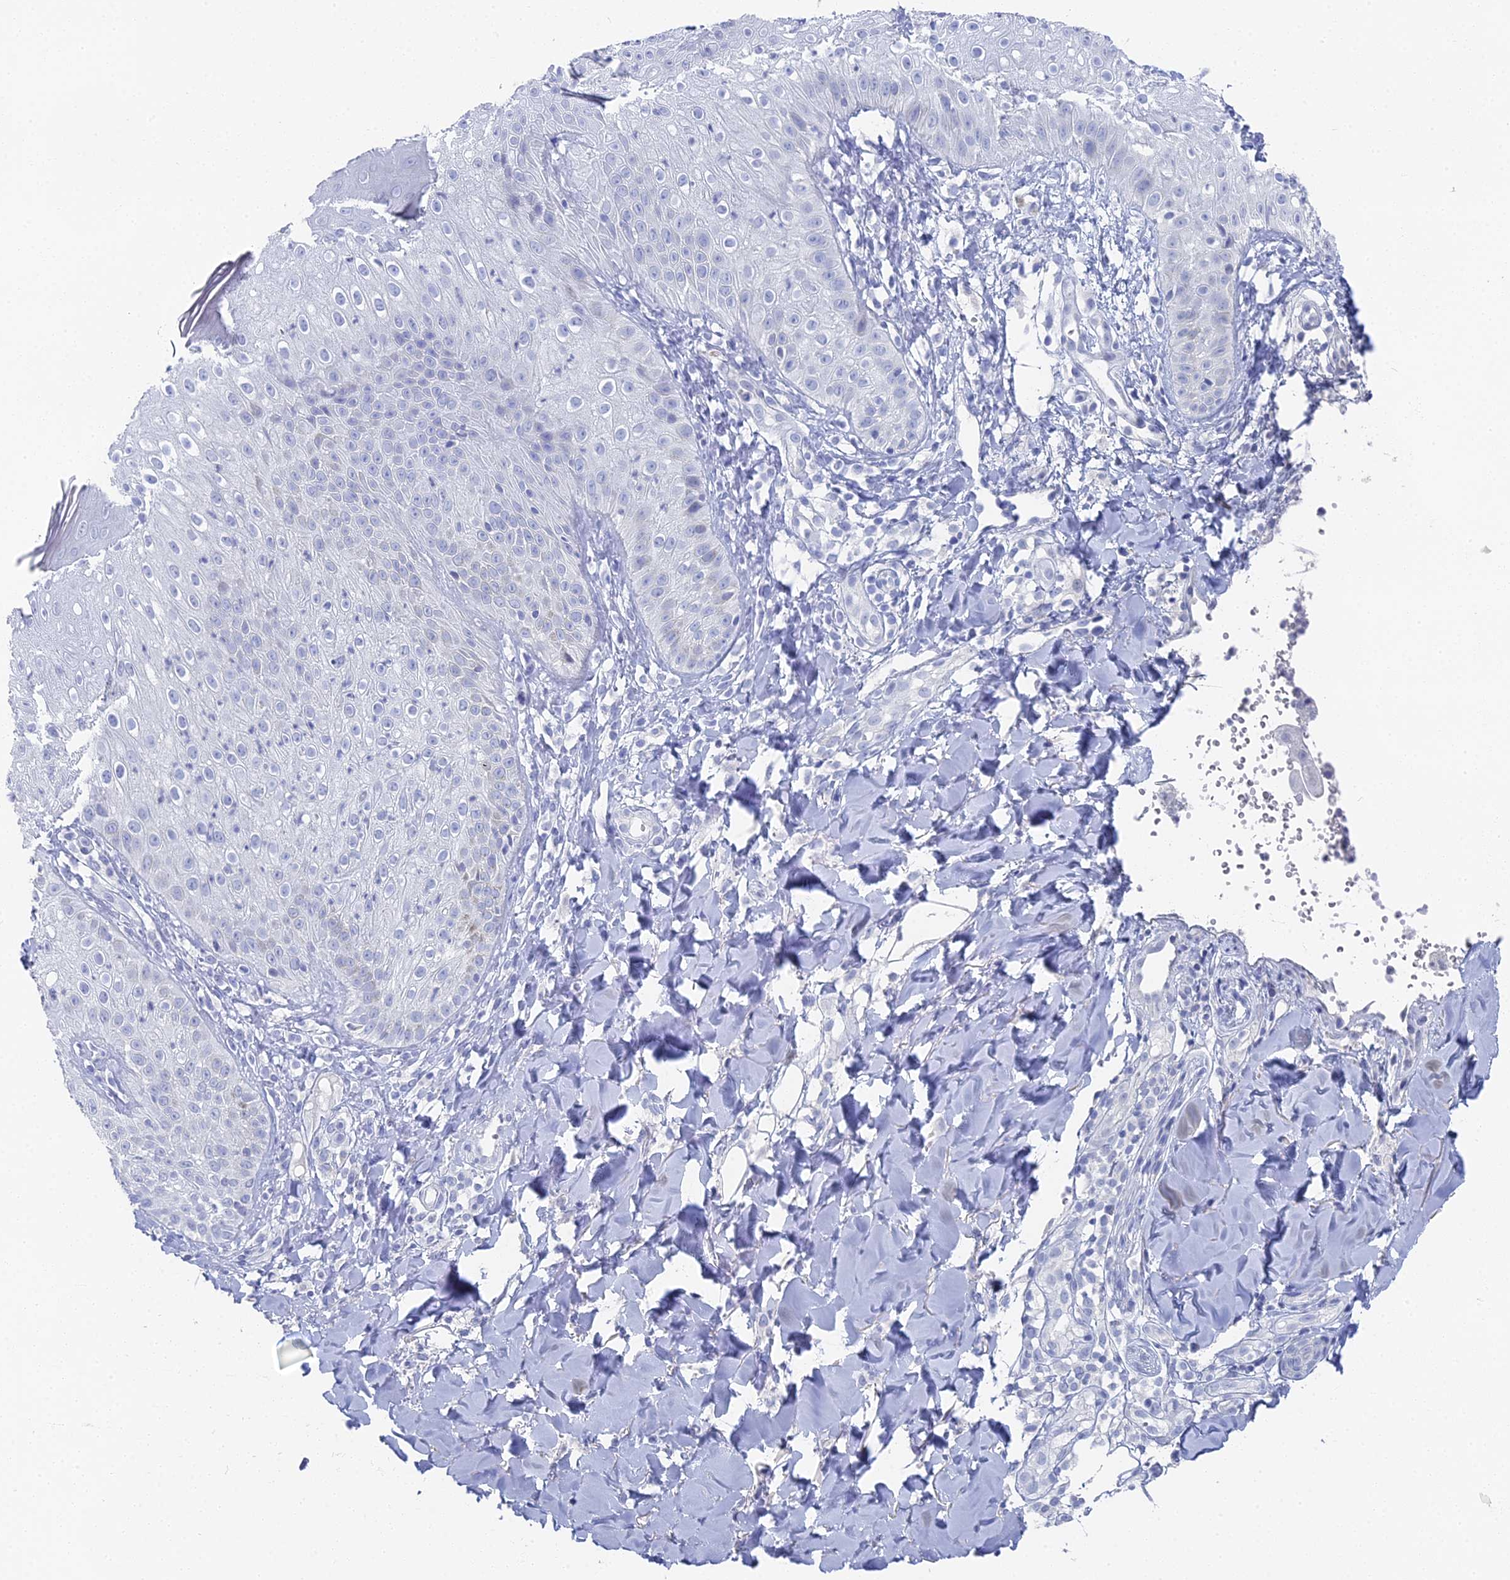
{"staining": {"intensity": "negative", "quantity": "none", "location": "none"}, "tissue": "skin", "cell_type": "Epidermal cells", "image_type": "normal", "snomed": [{"axis": "morphology", "description": "Normal tissue, NOS"}, {"axis": "morphology", "description": "Inflammation, NOS"}, {"axis": "topography", "description": "Soft tissue"}, {"axis": "topography", "description": "Anal"}], "caption": "Immunohistochemical staining of benign skin demonstrates no significant staining in epidermal cells. (Stains: DAB immunohistochemistry with hematoxylin counter stain, Microscopy: brightfield microscopy at high magnification).", "gene": "ALPP", "patient": {"sex": "female", "age": 15}}